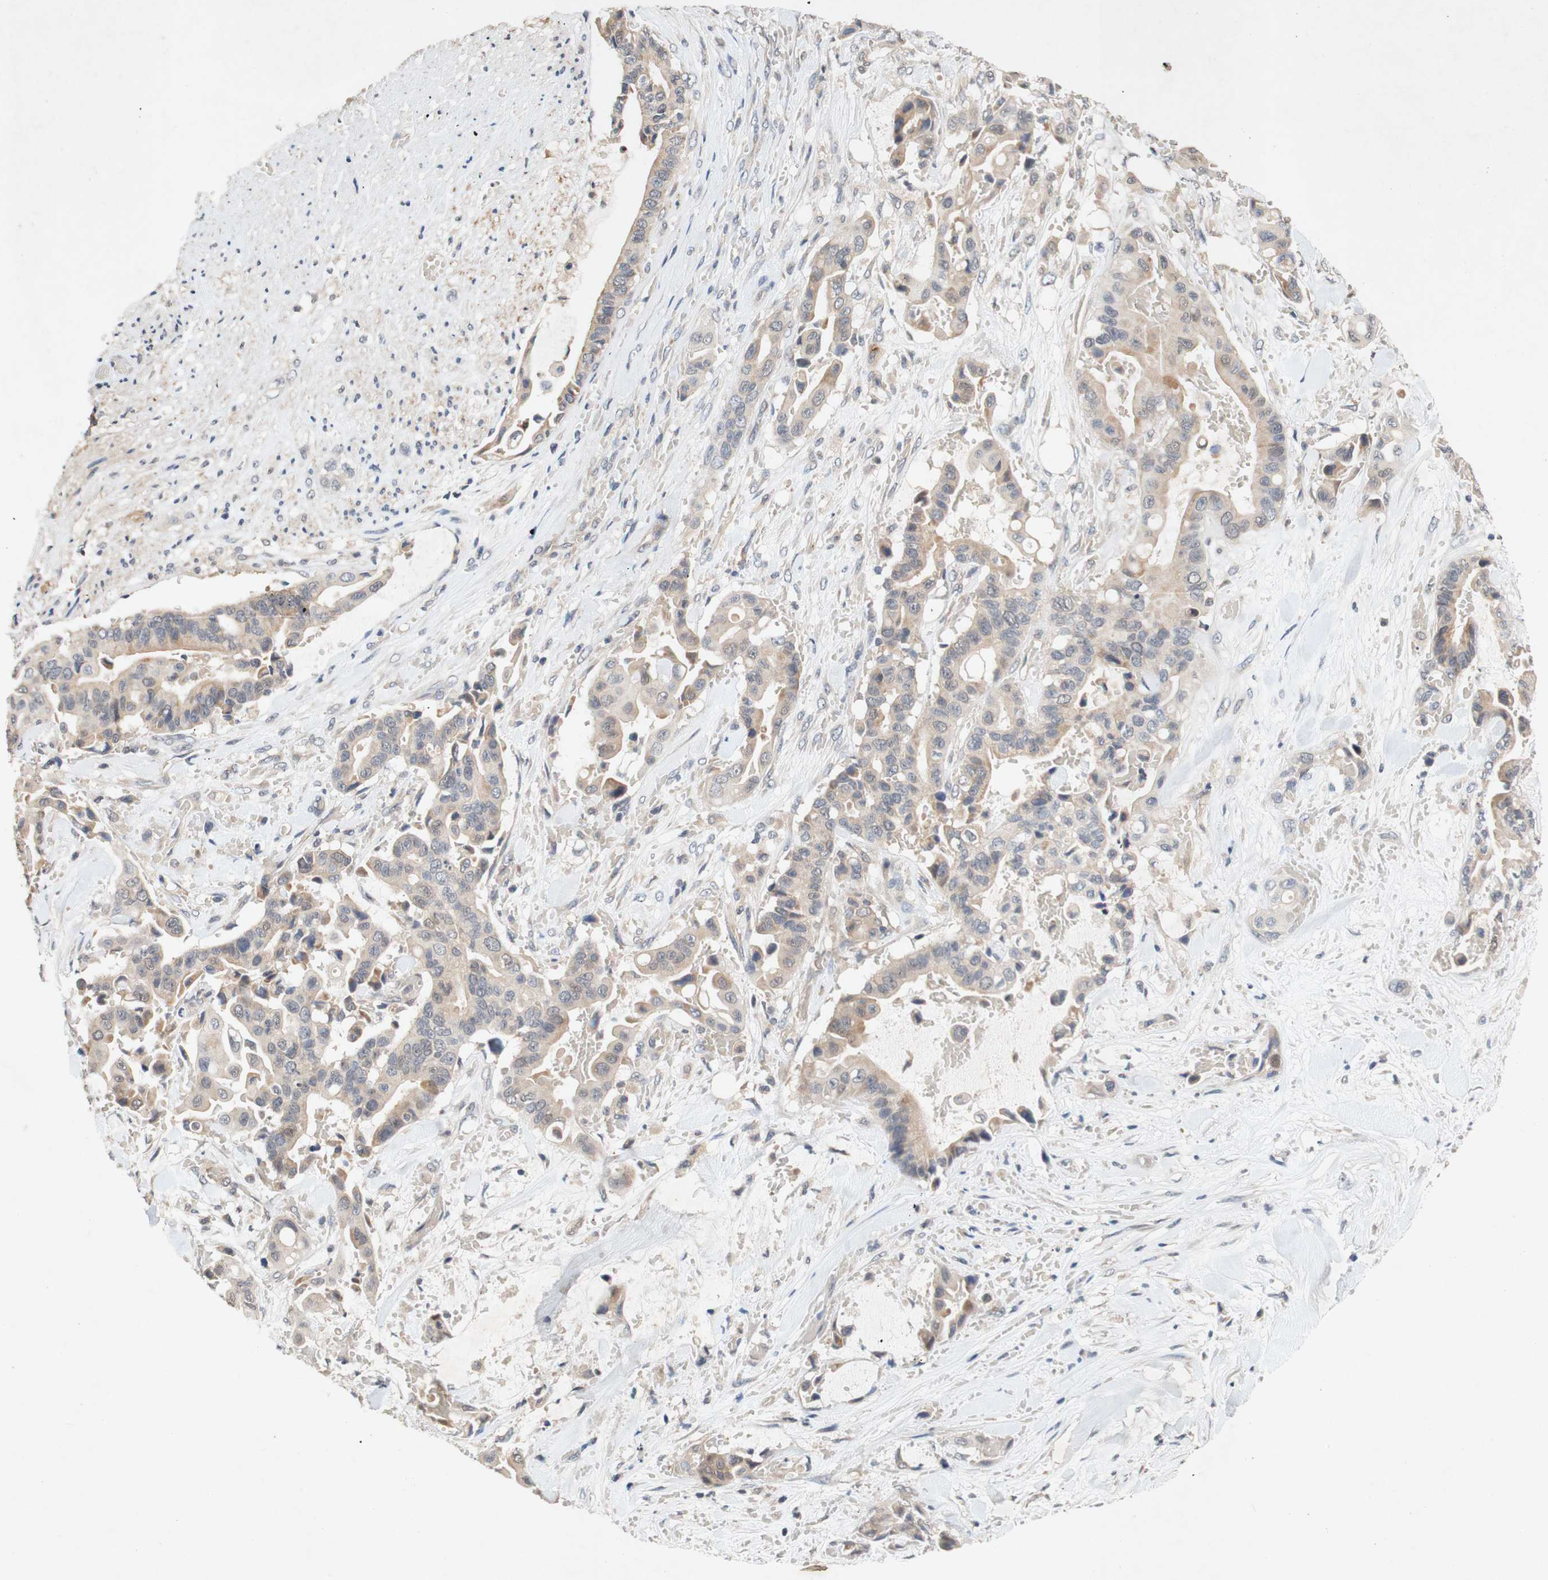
{"staining": {"intensity": "moderate", "quantity": ">75%", "location": "cytoplasmic/membranous"}, "tissue": "liver cancer", "cell_type": "Tumor cells", "image_type": "cancer", "snomed": [{"axis": "morphology", "description": "Cholangiocarcinoma"}, {"axis": "topography", "description": "Liver"}], "caption": "The image exhibits a brown stain indicating the presence of a protein in the cytoplasmic/membranous of tumor cells in cholangiocarcinoma (liver).", "gene": "PIN1", "patient": {"sex": "female", "age": 61}}